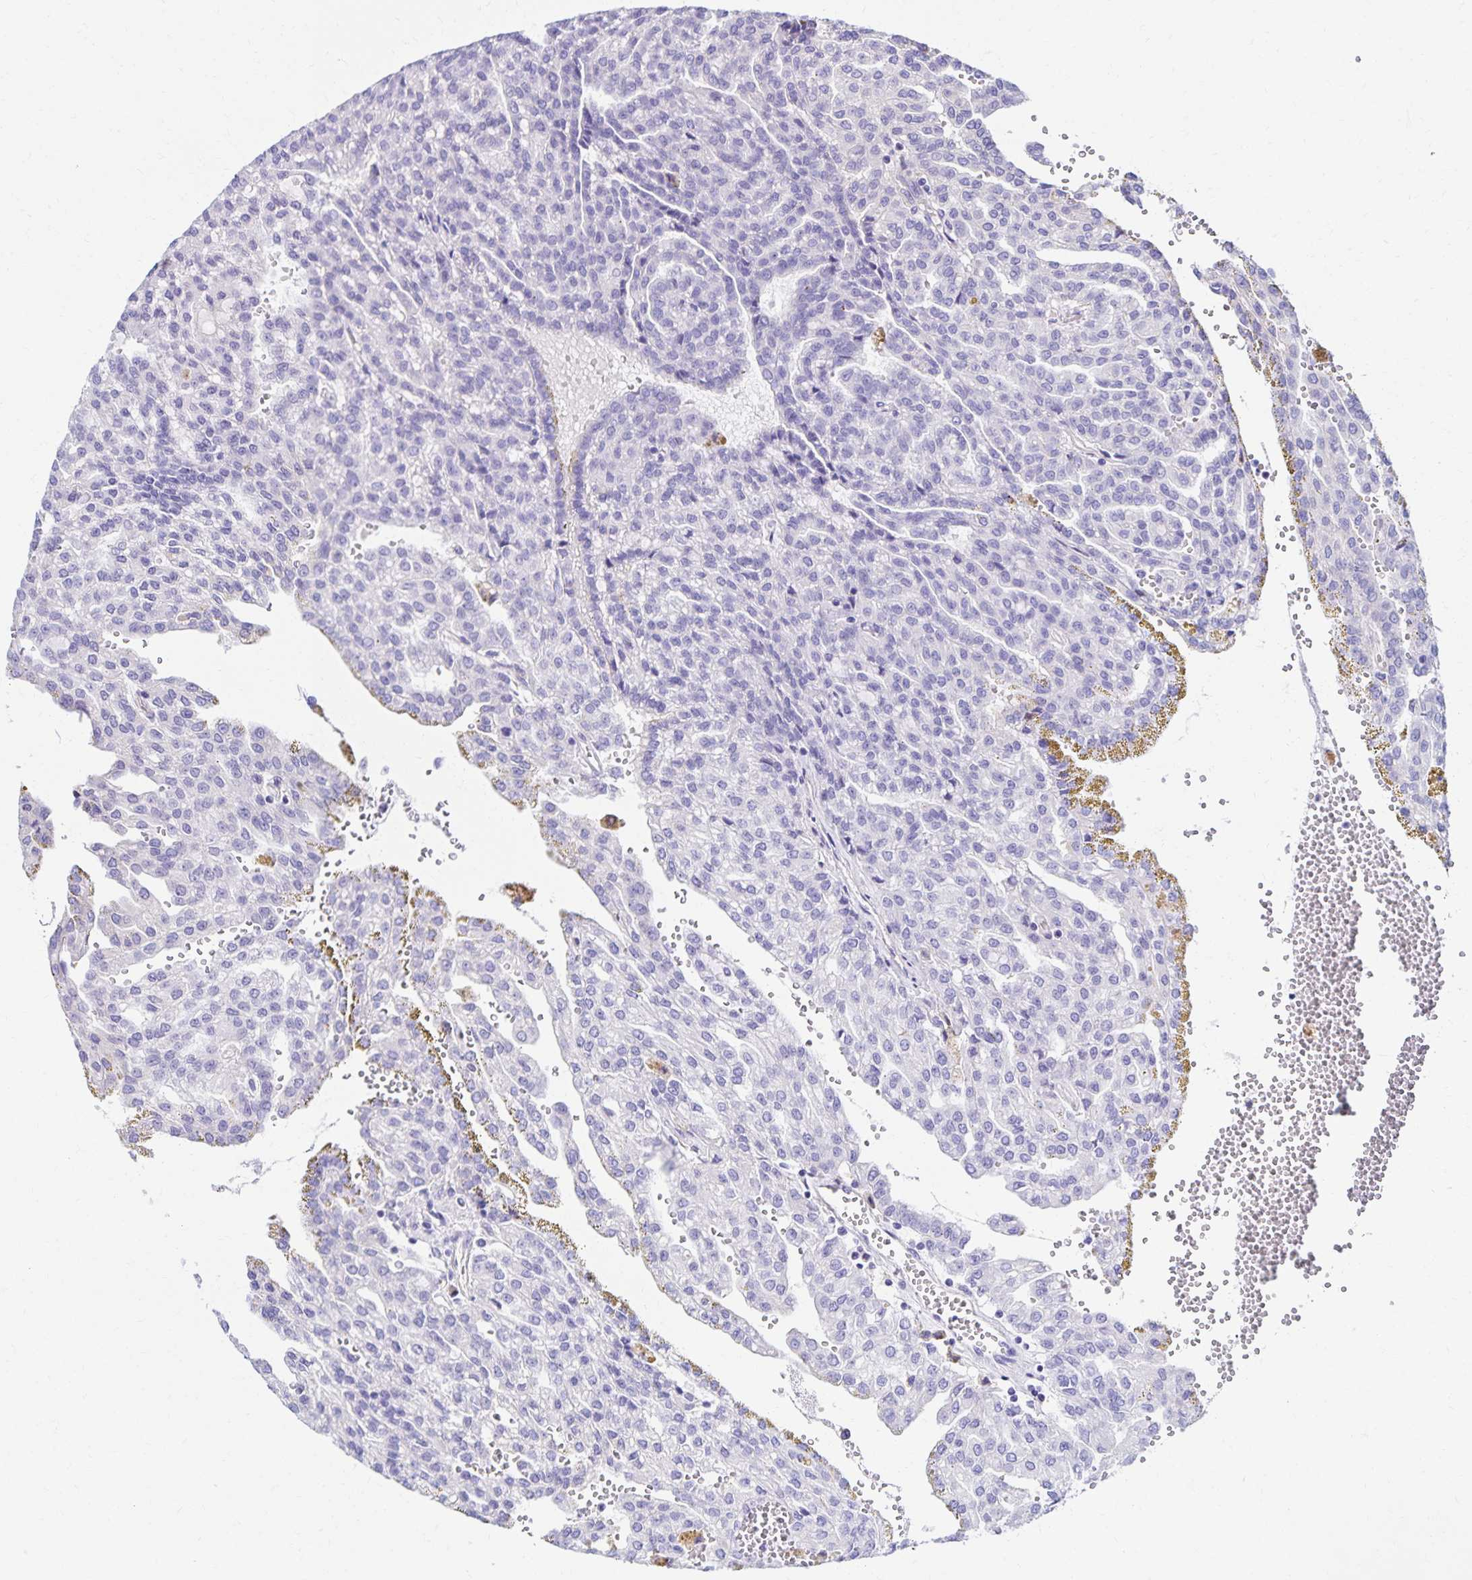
{"staining": {"intensity": "negative", "quantity": "none", "location": "none"}, "tissue": "renal cancer", "cell_type": "Tumor cells", "image_type": "cancer", "snomed": [{"axis": "morphology", "description": "Adenocarcinoma, NOS"}, {"axis": "topography", "description": "Kidney"}], "caption": "Protein analysis of renal cancer (adenocarcinoma) reveals no significant positivity in tumor cells.", "gene": "TRPV6", "patient": {"sex": "male", "age": 63}}